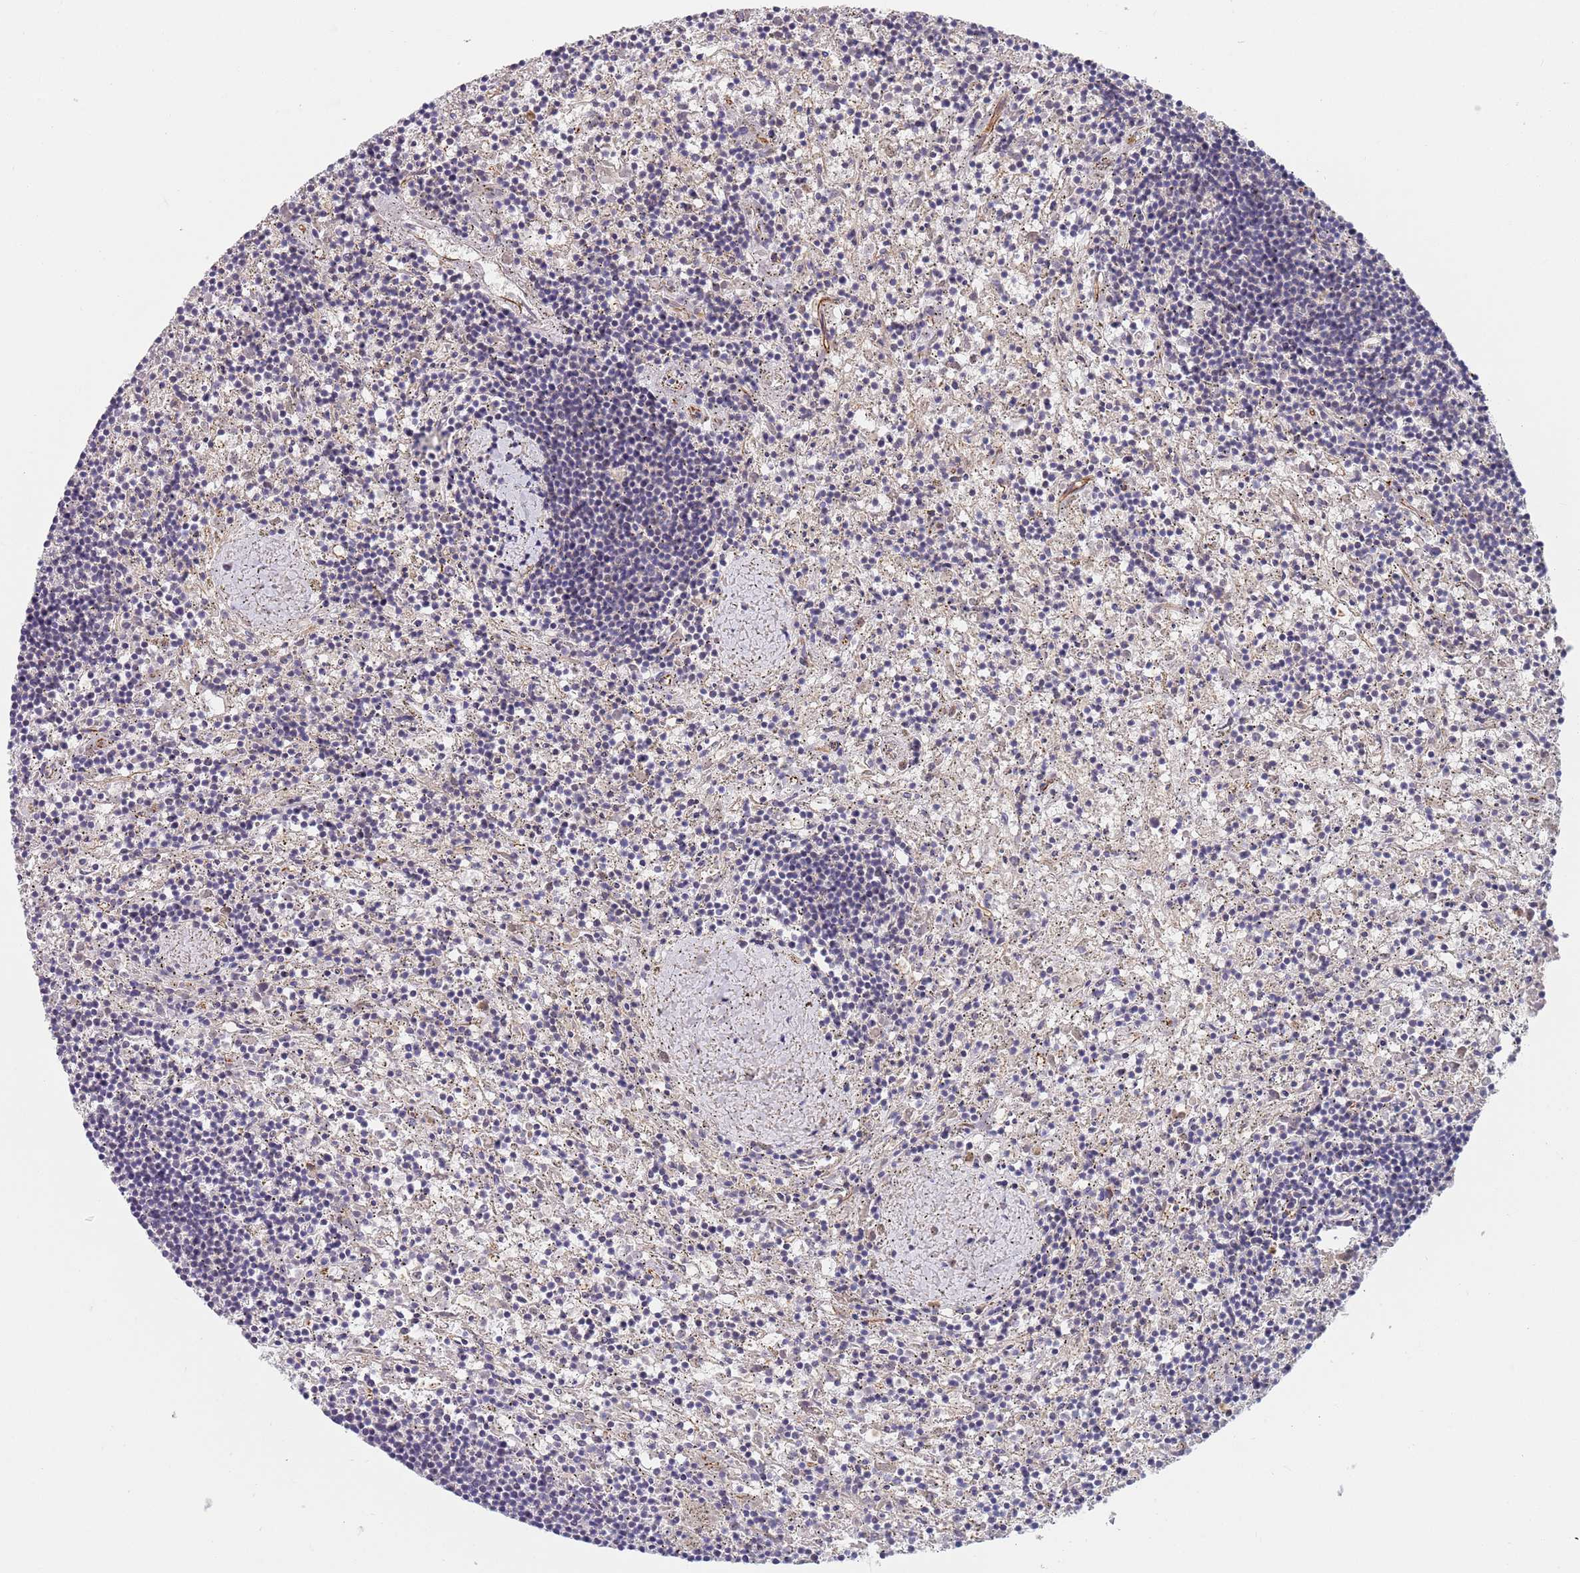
{"staining": {"intensity": "negative", "quantity": "none", "location": "none"}, "tissue": "lymphoma", "cell_type": "Tumor cells", "image_type": "cancer", "snomed": [{"axis": "morphology", "description": "Malignant lymphoma, non-Hodgkin's type, Low grade"}, {"axis": "topography", "description": "Spleen"}], "caption": "Immunohistochemical staining of human lymphoma shows no significant expression in tumor cells.", "gene": "B4GALT4", "patient": {"sex": "male", "age": 76}}